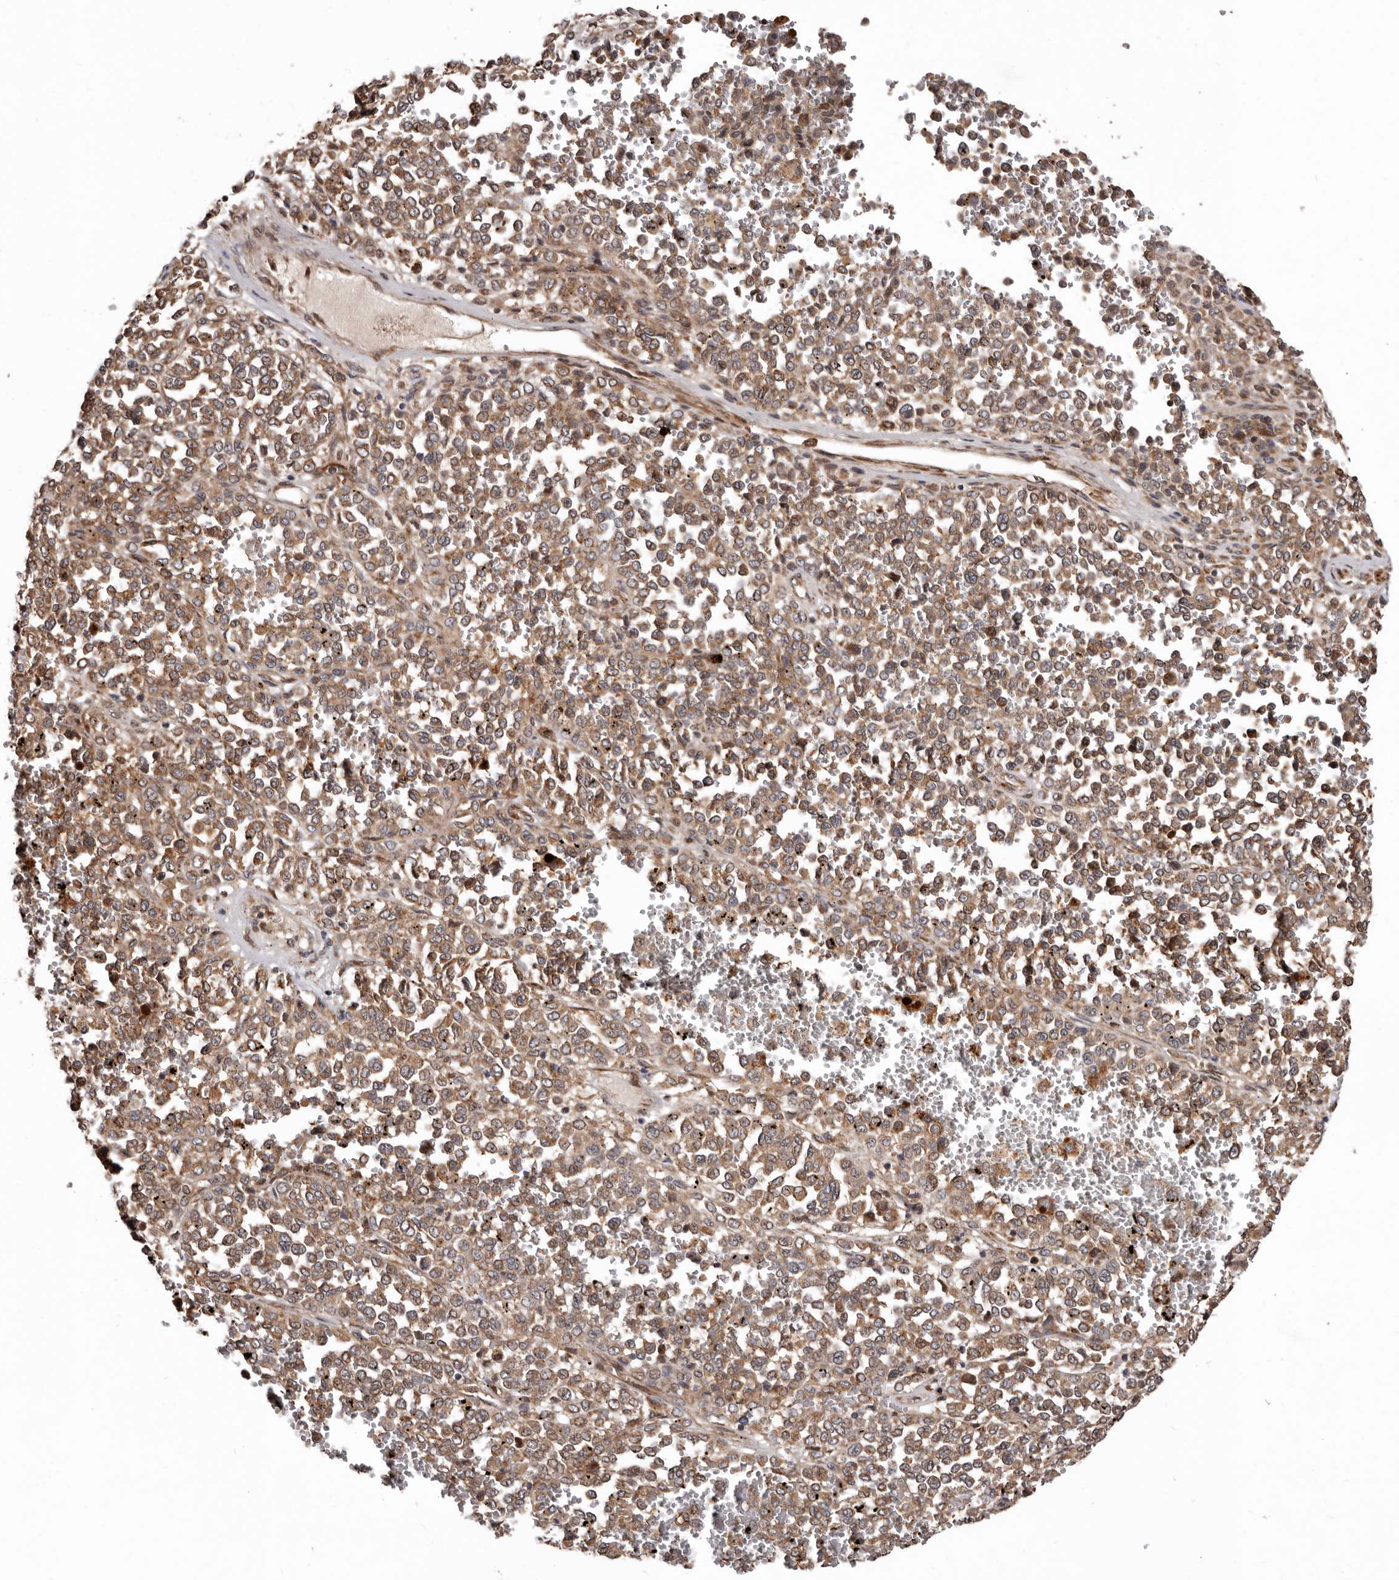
{"staining": {"intensity": "moderate", "quantity": ">75%", "location": "cytoplasmic/membranous"}, "tissue": "melanoma", "cell_type": "Tumor cells", "image_type": "cancer", "snomed": [{"axis": "morphology", "description": "Malignant melanoma, Metastatic site"}, {"axis": "topography", "description": "Pancreas"}], "caption": "Immunohistochemistry (IHC) (DAB (3,3'-diaminobenzidine)) staining of melanoma shows moderate cytoplasmic/membranous protein positivity in approximately >75% of tumor cells.", "gene": "WEE2", "patient": {"sex": "female", "age": 30}}